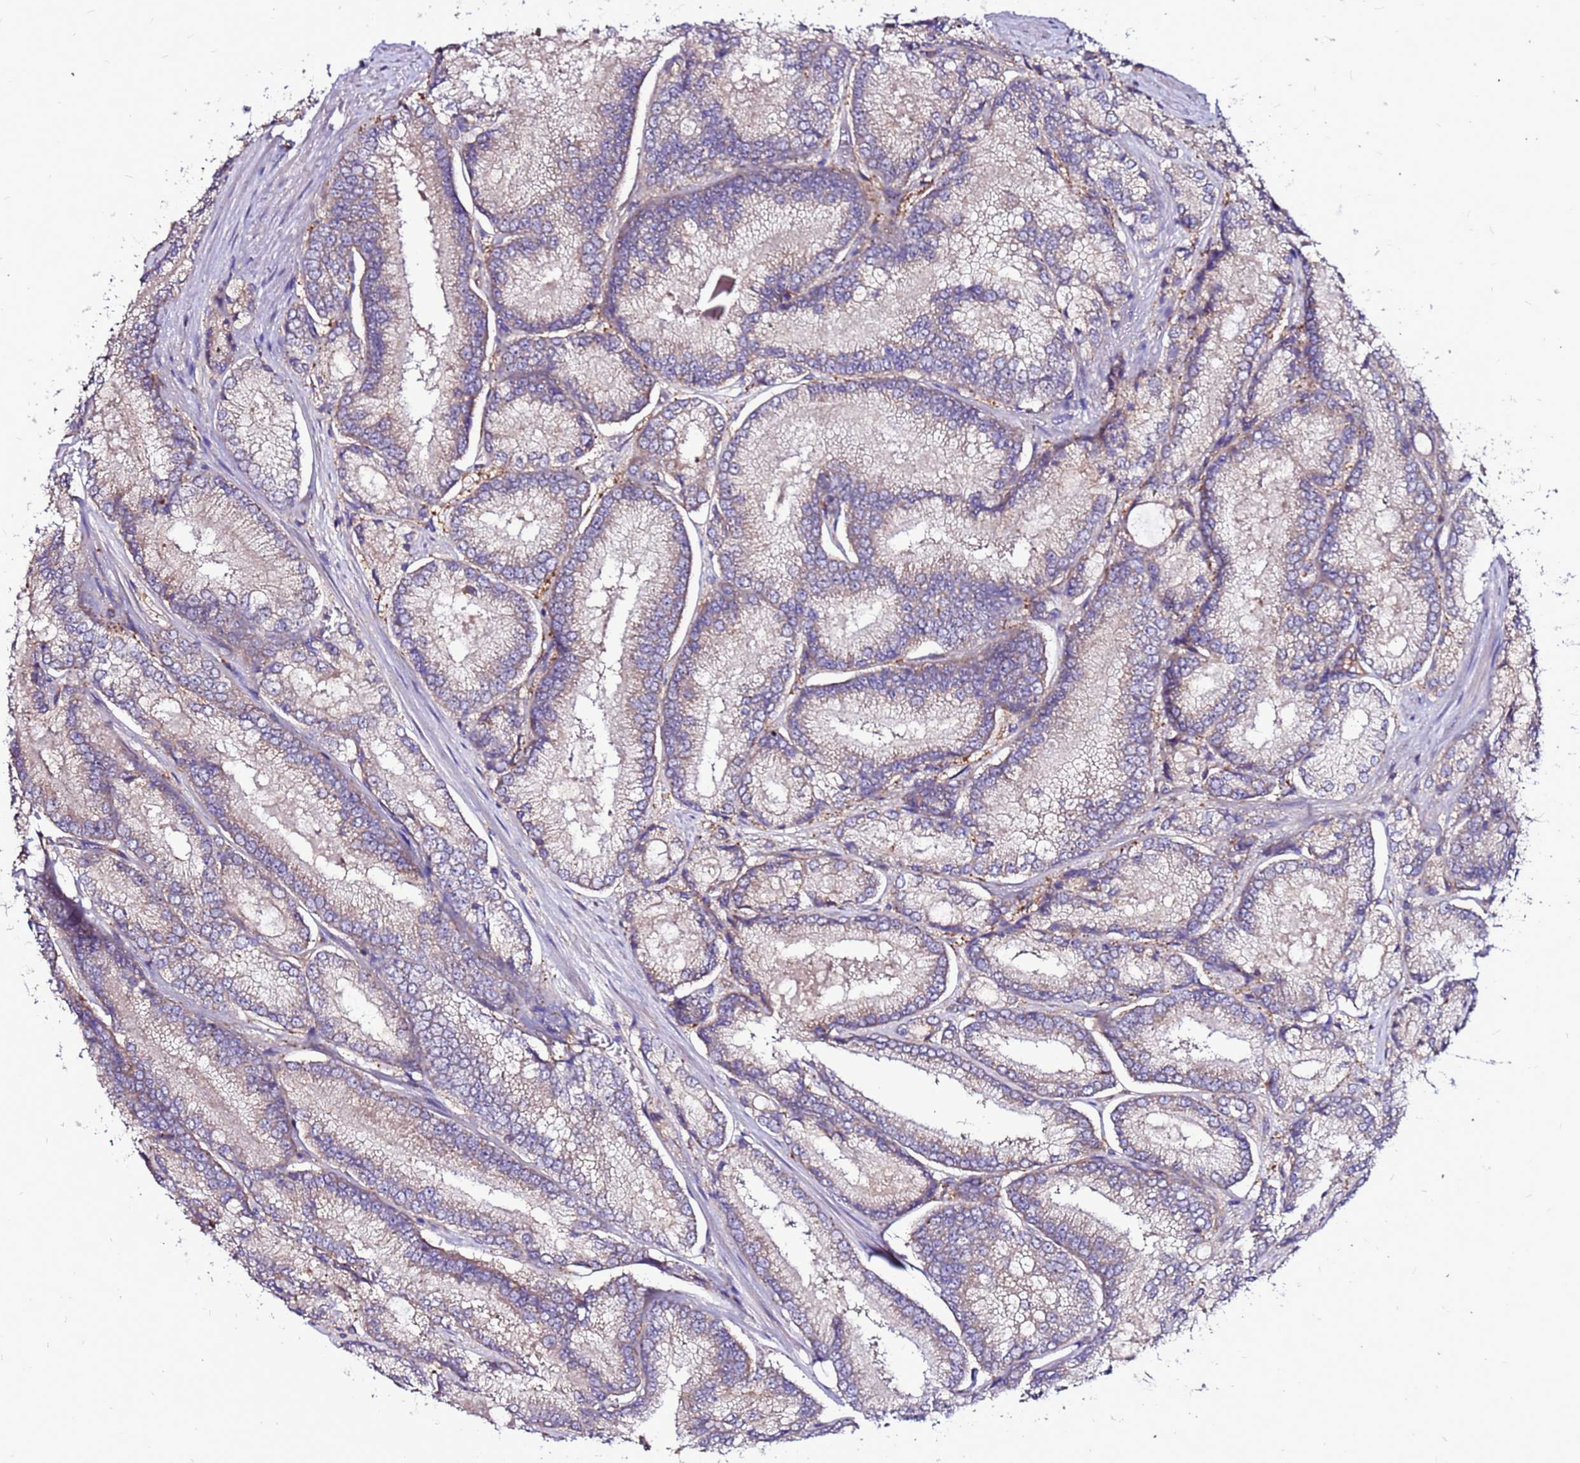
{"staining": {"intensity": "weak", "quantity": "25%-75%", "location": "cytoplasmic/membranous"}, "tissue": "prostate cancer", "cell_type": "Tumor cells", "image_type": "cancer", "snomed": [{"axis": "morphology", "description": "Adenocarcinoma, Low grade"}, {"axis": "topography", "description": "Prostate"}], "caption": "Approximately 25%-75% of tumor cells in human prostate cancer reveal weak cytoplasmic/membranous protein positivity as visualized by brown immunohistochemical staining.", "gene": "NRN1L", "patient": {"sex": "male", "age": 74}}